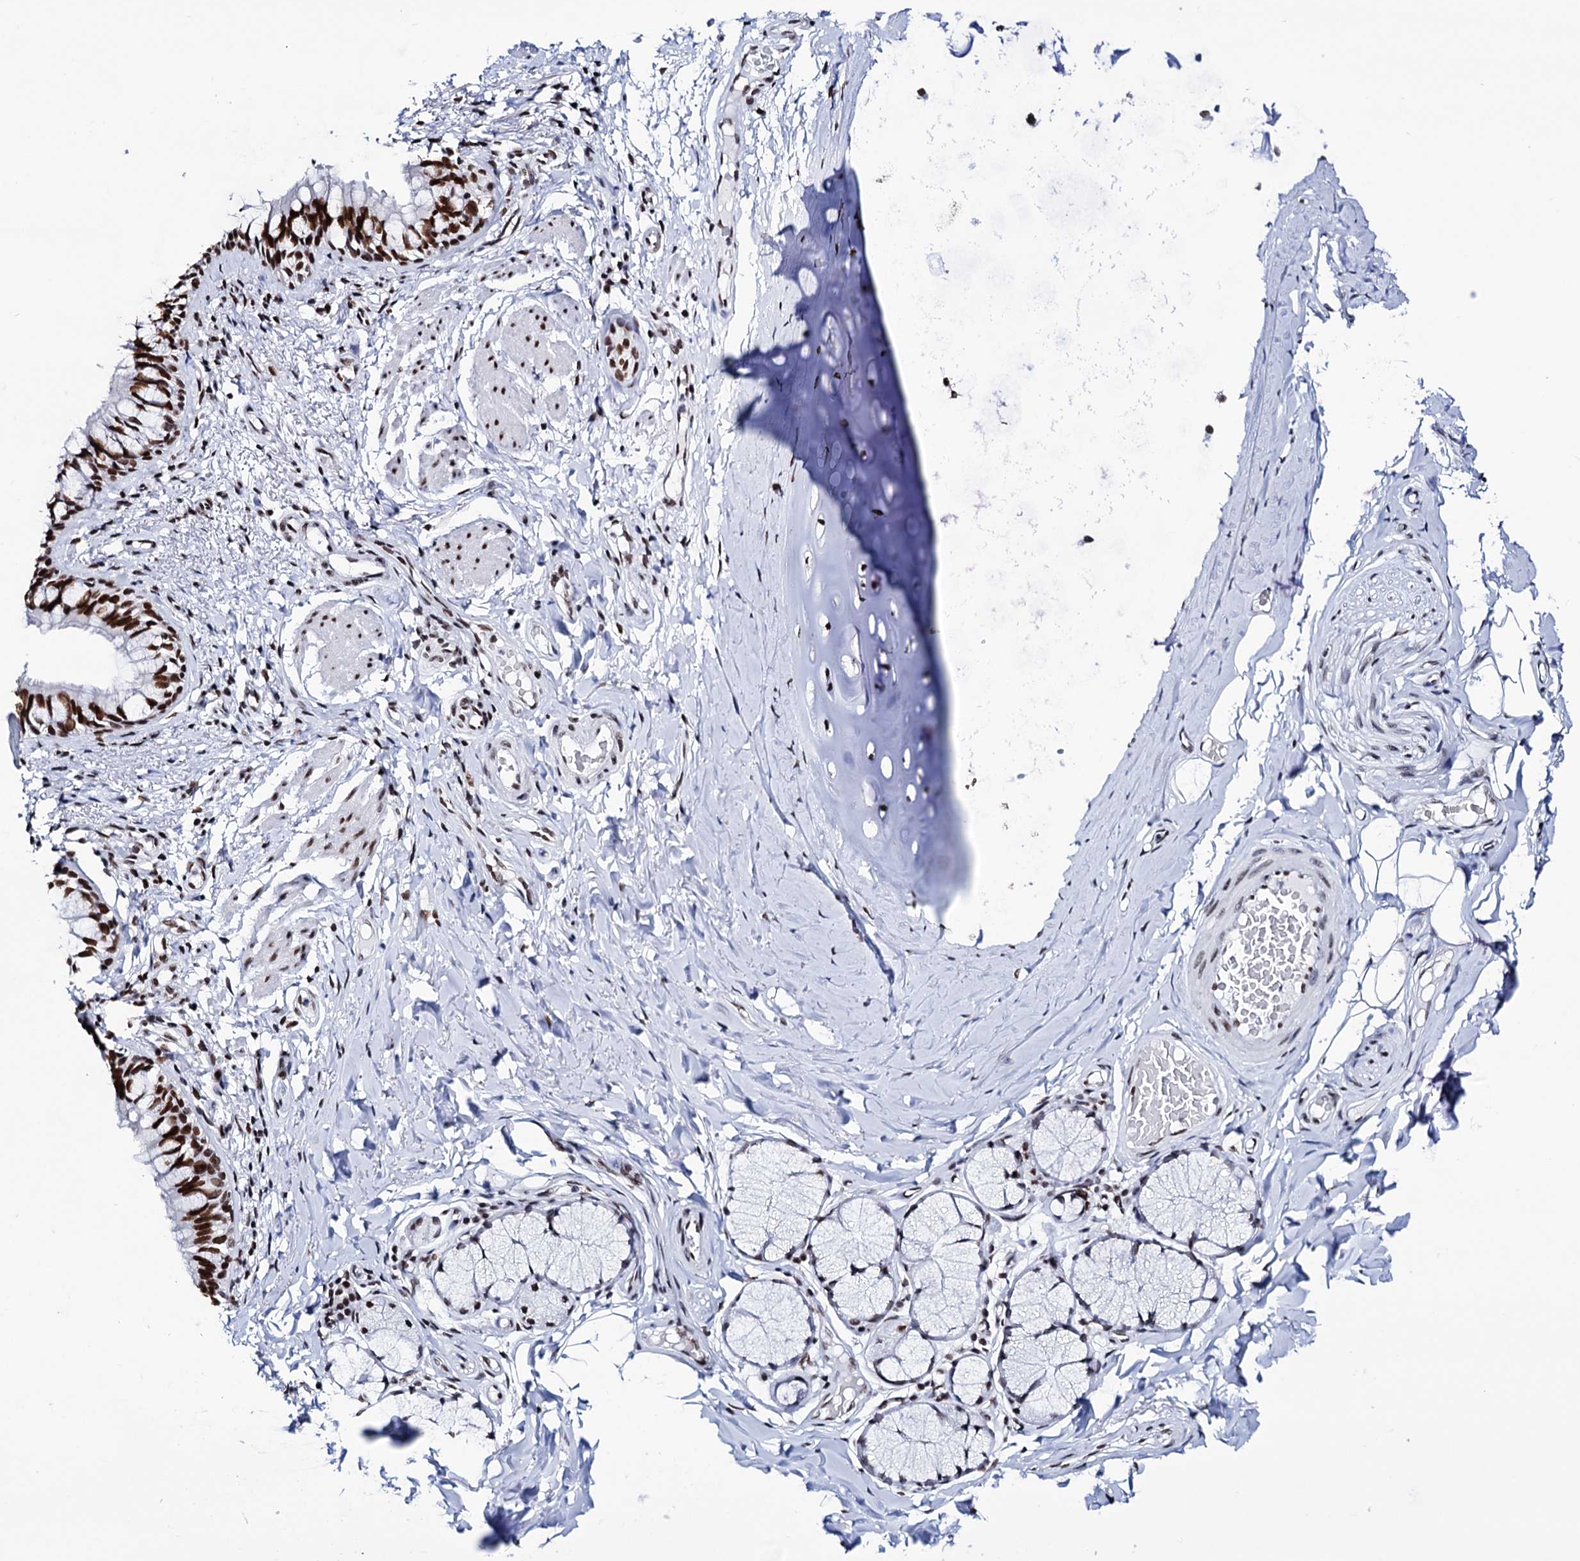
{"staining": {"intensity": "strong", "quantity": ">75%", "location": "nuclear"}, "tissue": "bronchus", "cell_type": "Respiratory epithelial cells", "image_type": "normal", "snomed": [{"axis": "morphology", "description": "Normal tissue, NOS"}, {"axis": "topography", "description": "Cartilage tissue"}, {"axis": "topography", "description": "Bronchus"}], "caption": "Immunohistochemistry (IHC) (DAB (3,3'-diaminobenzidine)) staining of unremarkable bronchus exhibits strong nuclear protein expression in about >75% of respiratory epithelial cells. Nuclei are stained in blue.", "gene": "MATR3", "patient": {"sex": "female", "age": 36}}